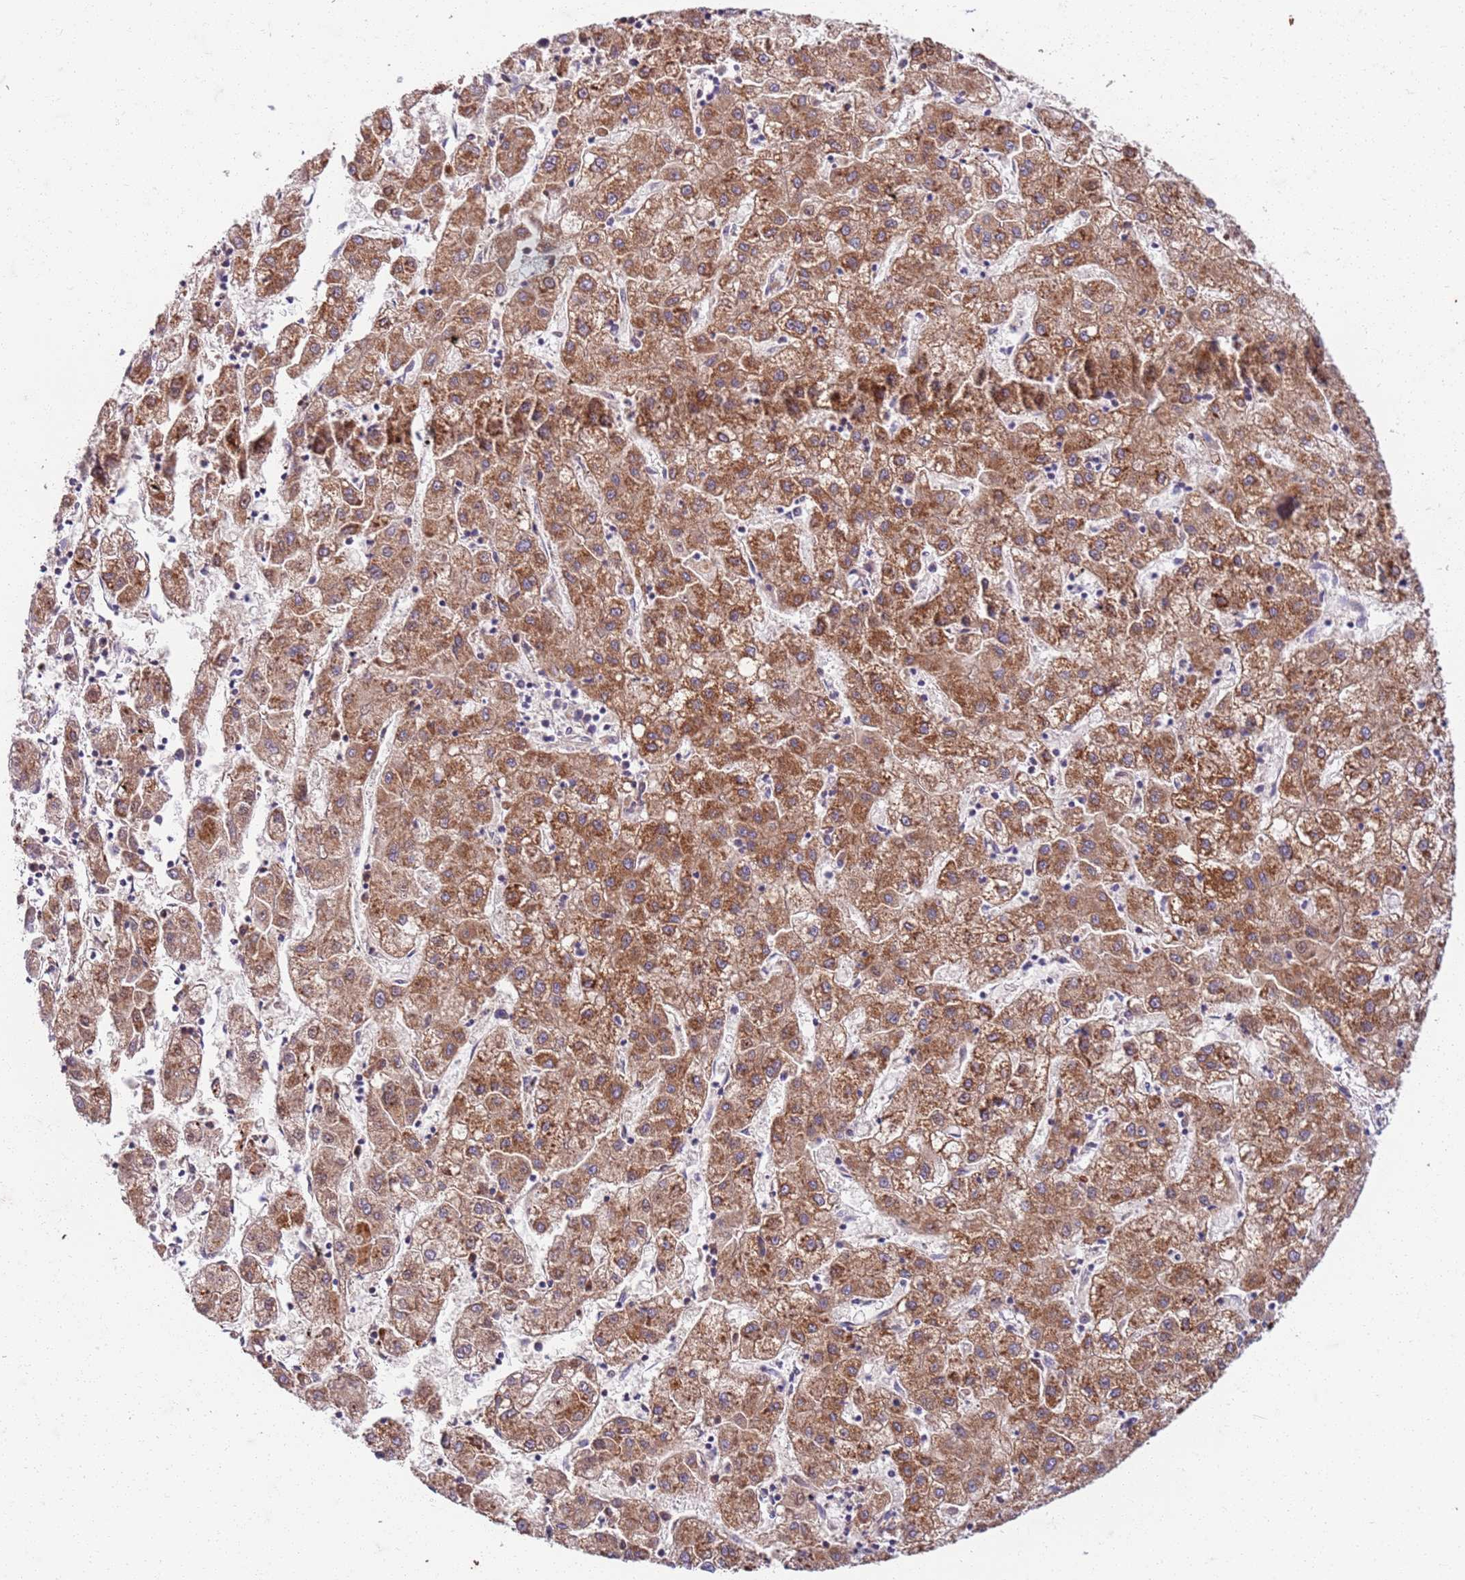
{"staining": {"intensity": "moderate", "quantity": ">75%", "location": "cytoplasmic/membranous"}, "tissue": "liver cancer", "cell_type": "Tumor cells", "image_type": "cancer", "snomed": [{"axis": "morphology", "description": "Carcinoma, Hepatocellular, NOS"}, {"axis": "topography", "description": "Liver"}], "caption": "Tumor cells demonstrate moderate cytoplasmic/membranous expression in about >75% of cells in liver cancer (hepatocellular carcinoma). (IHC, brightfield microscopy, high magnification).", "gene": "OSBP", "patient": {"sex": "male", "age": 72}}